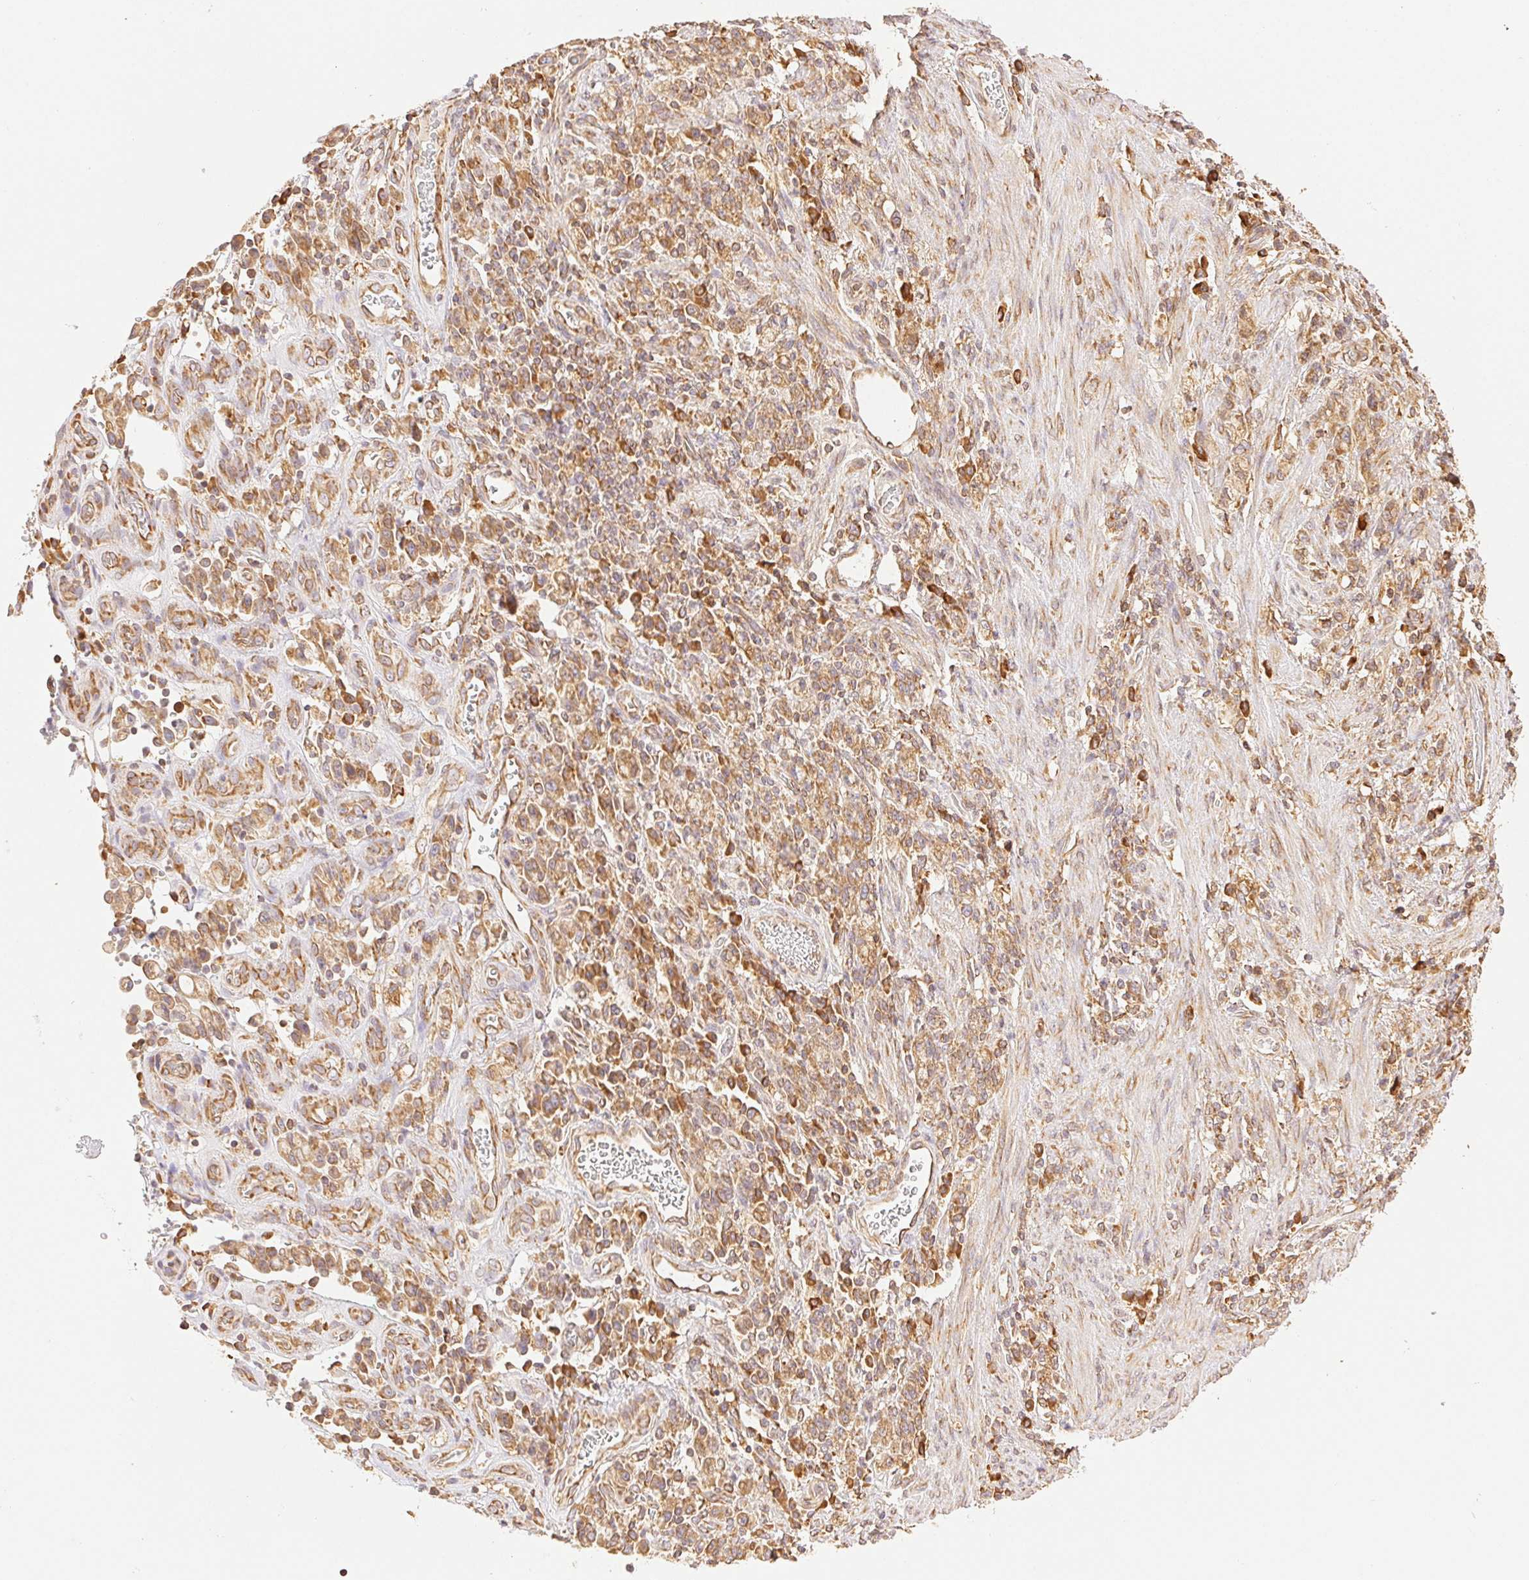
{"staining": {"intensity": "moderate", "quantity": ">75%", "location": "cytoplasmic/membranous"}, "tissue": "stomach cancer", "cell_type": "Tumor cells", "image_type": "cancer", "snomed": [{"axis": "morphology", "description": "Adenocarcinoma, NOS"}, {"axis": "topography", "description": "Stomach"}], "caption": "Adenocarcinoma (stomach) tissue reveals moderate cytoplasmic/membranous staining in about >75% of tumor cells (DAB (3,3'-diaminobenzidine) = brown stain, brightfield microscopy at high magnification).", "gene": "ENTREP1", "patient": {"sex": "male", "age": 77}}